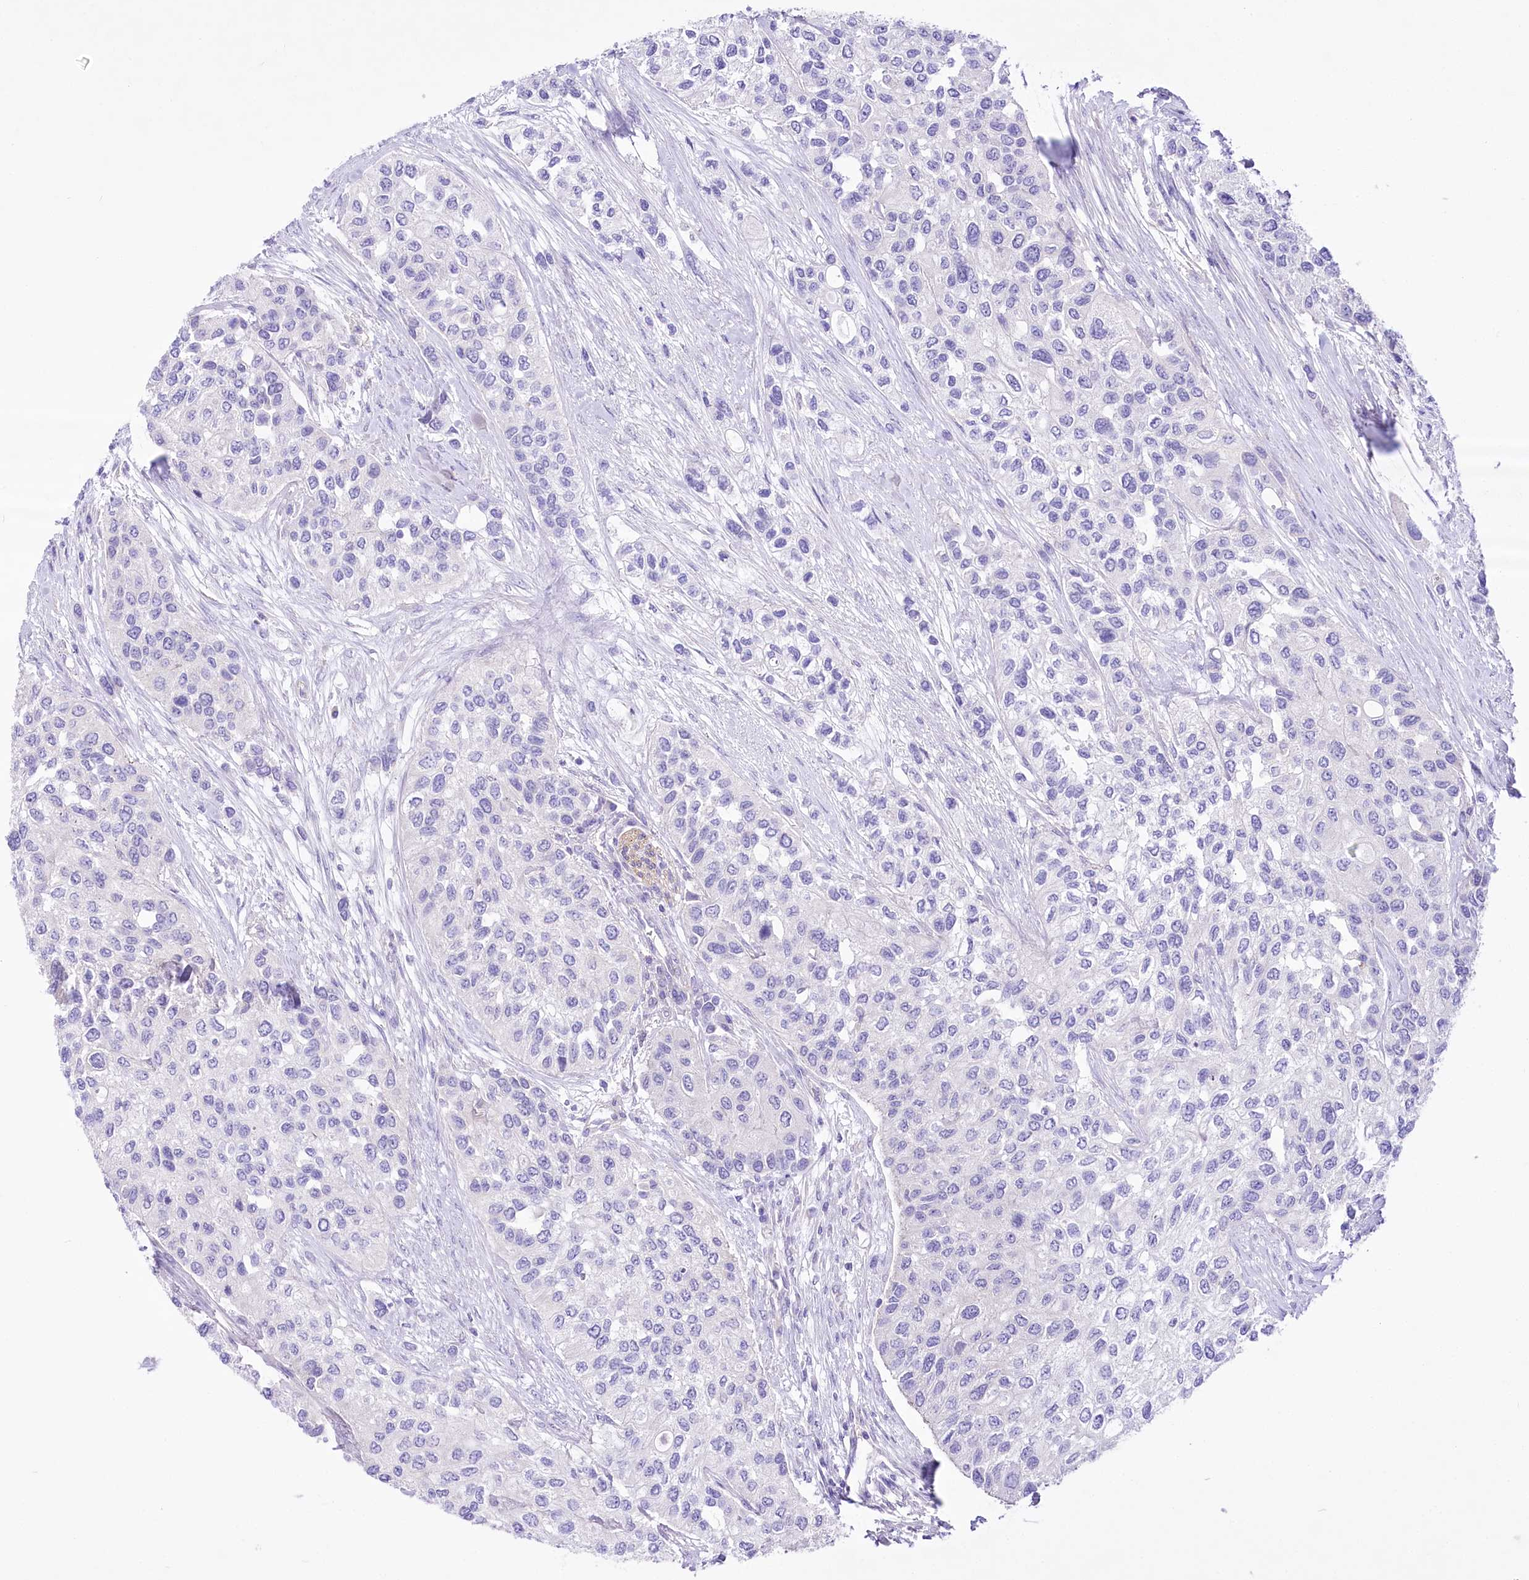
{"staining": {"intensity": "negative", "quantity": "none", "location": "none"}, "tissue": "urothelial cancer", "cell_type": "Tumor cells", "image_type": "cancer", "snomed": [{"axis": "morphology", "description": "Normal tissue, NOS"}, {"axis": "morphology", "description": "Urothelial carcinoma, High grade"}, {"axis": "topography", "description": "Vascular tissue"}, {"axis": "topography", "description": "Urinary bladder"}], "caption": "DAB (3,3'-diaminobenzidine) immunohistochemical staining of human urothelial carcinoma (high-grade) shows no significant staining in tumor cells.", "gene": "LRRC34", "patient": {"sex": "female", "age": 56}}